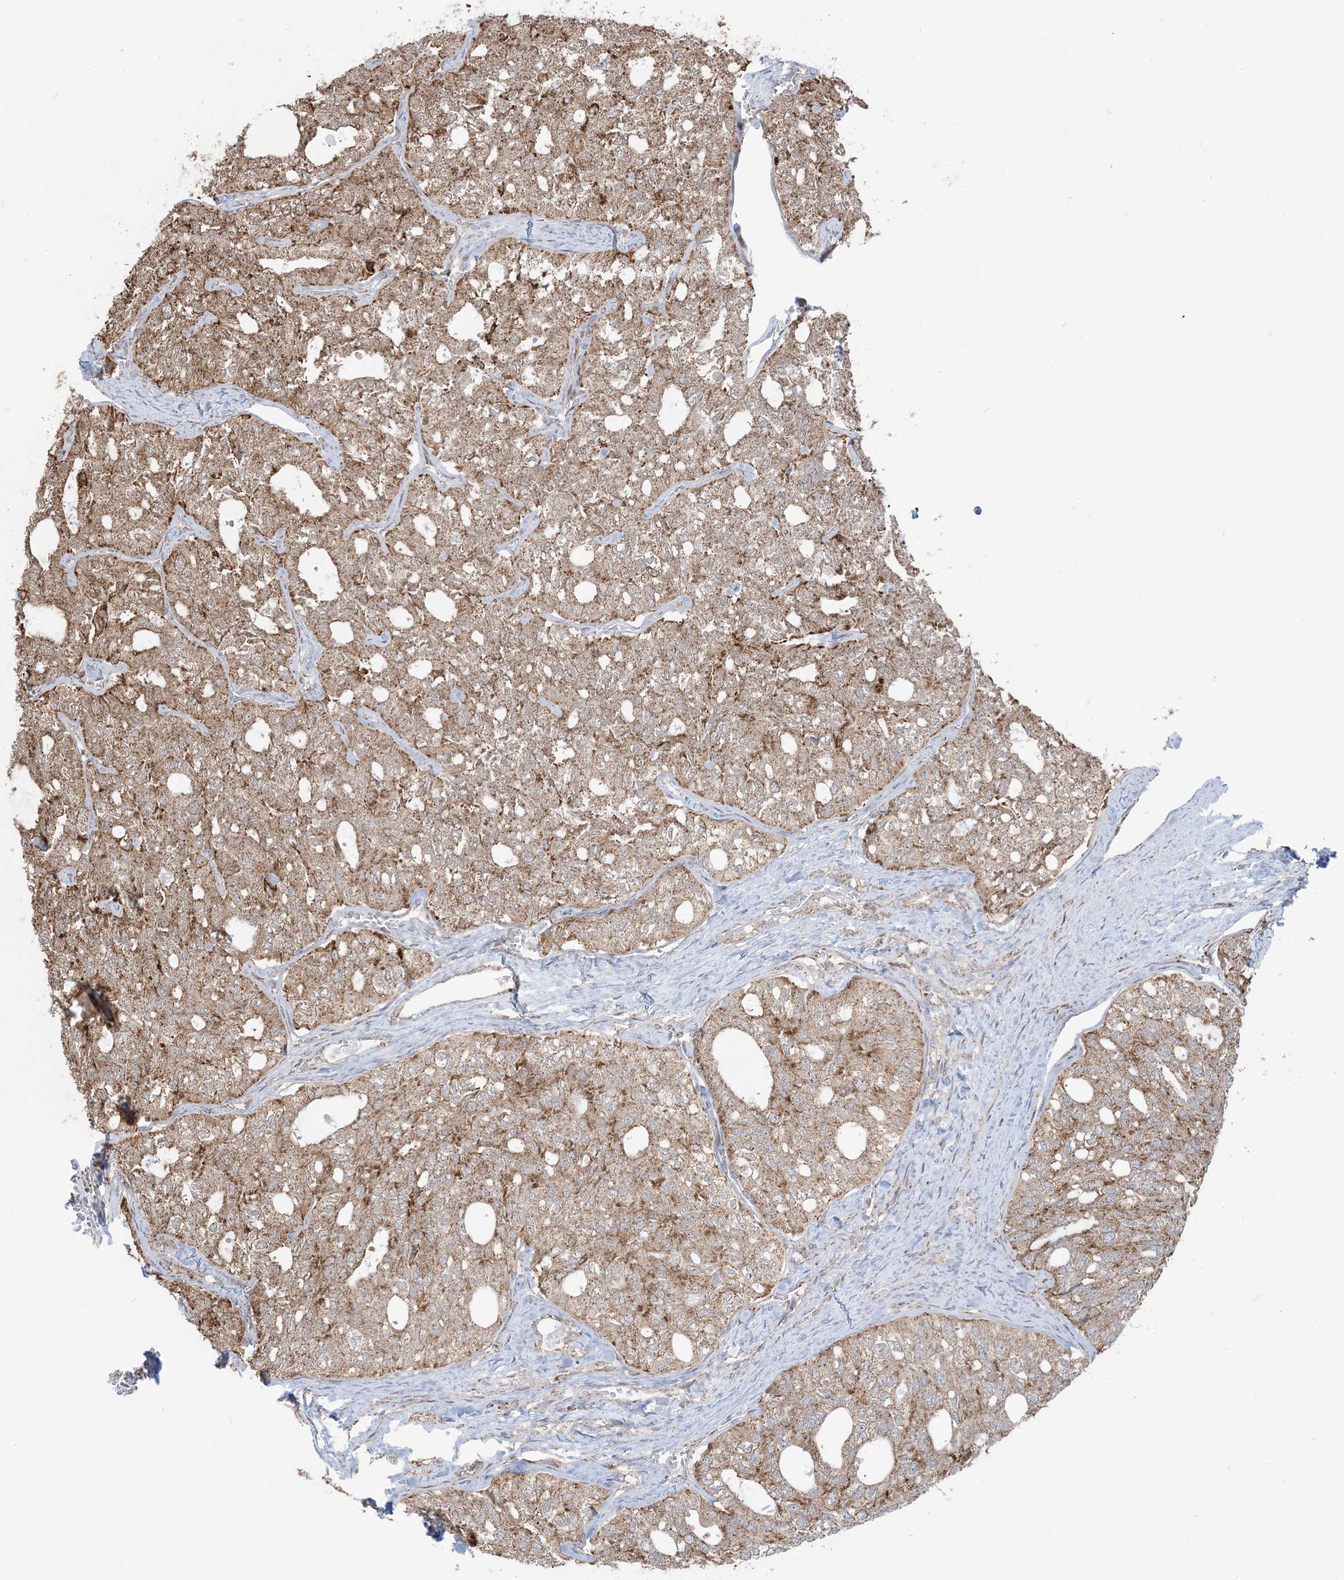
{"staining": {"intensity": "moderate", "quantity": ">75%", "location": "cytoplasmic/membranous"}, "tissue": "thyroid cancer", "cell_type": "Tumor cells", "image_type": "cancer", "snomed": [{"axis": "morphology", "description": "Follicular adenoma carcinoma, NOS"}, {"axis": "topography", "description": "Thyroid gland"}], "caption": "Tumor cells reveal medium levels of moderate cytoplasmic/membranous expression in about >75% of cells in human thyroid cancer (follicular adenoma carcinoma). (DAB (3,3'-diaminobenzidine) IHC with brightfield microscopy, high magnification).", "gene": "MAPKBP1", "patient": {"sex": "male", "age": 75}}